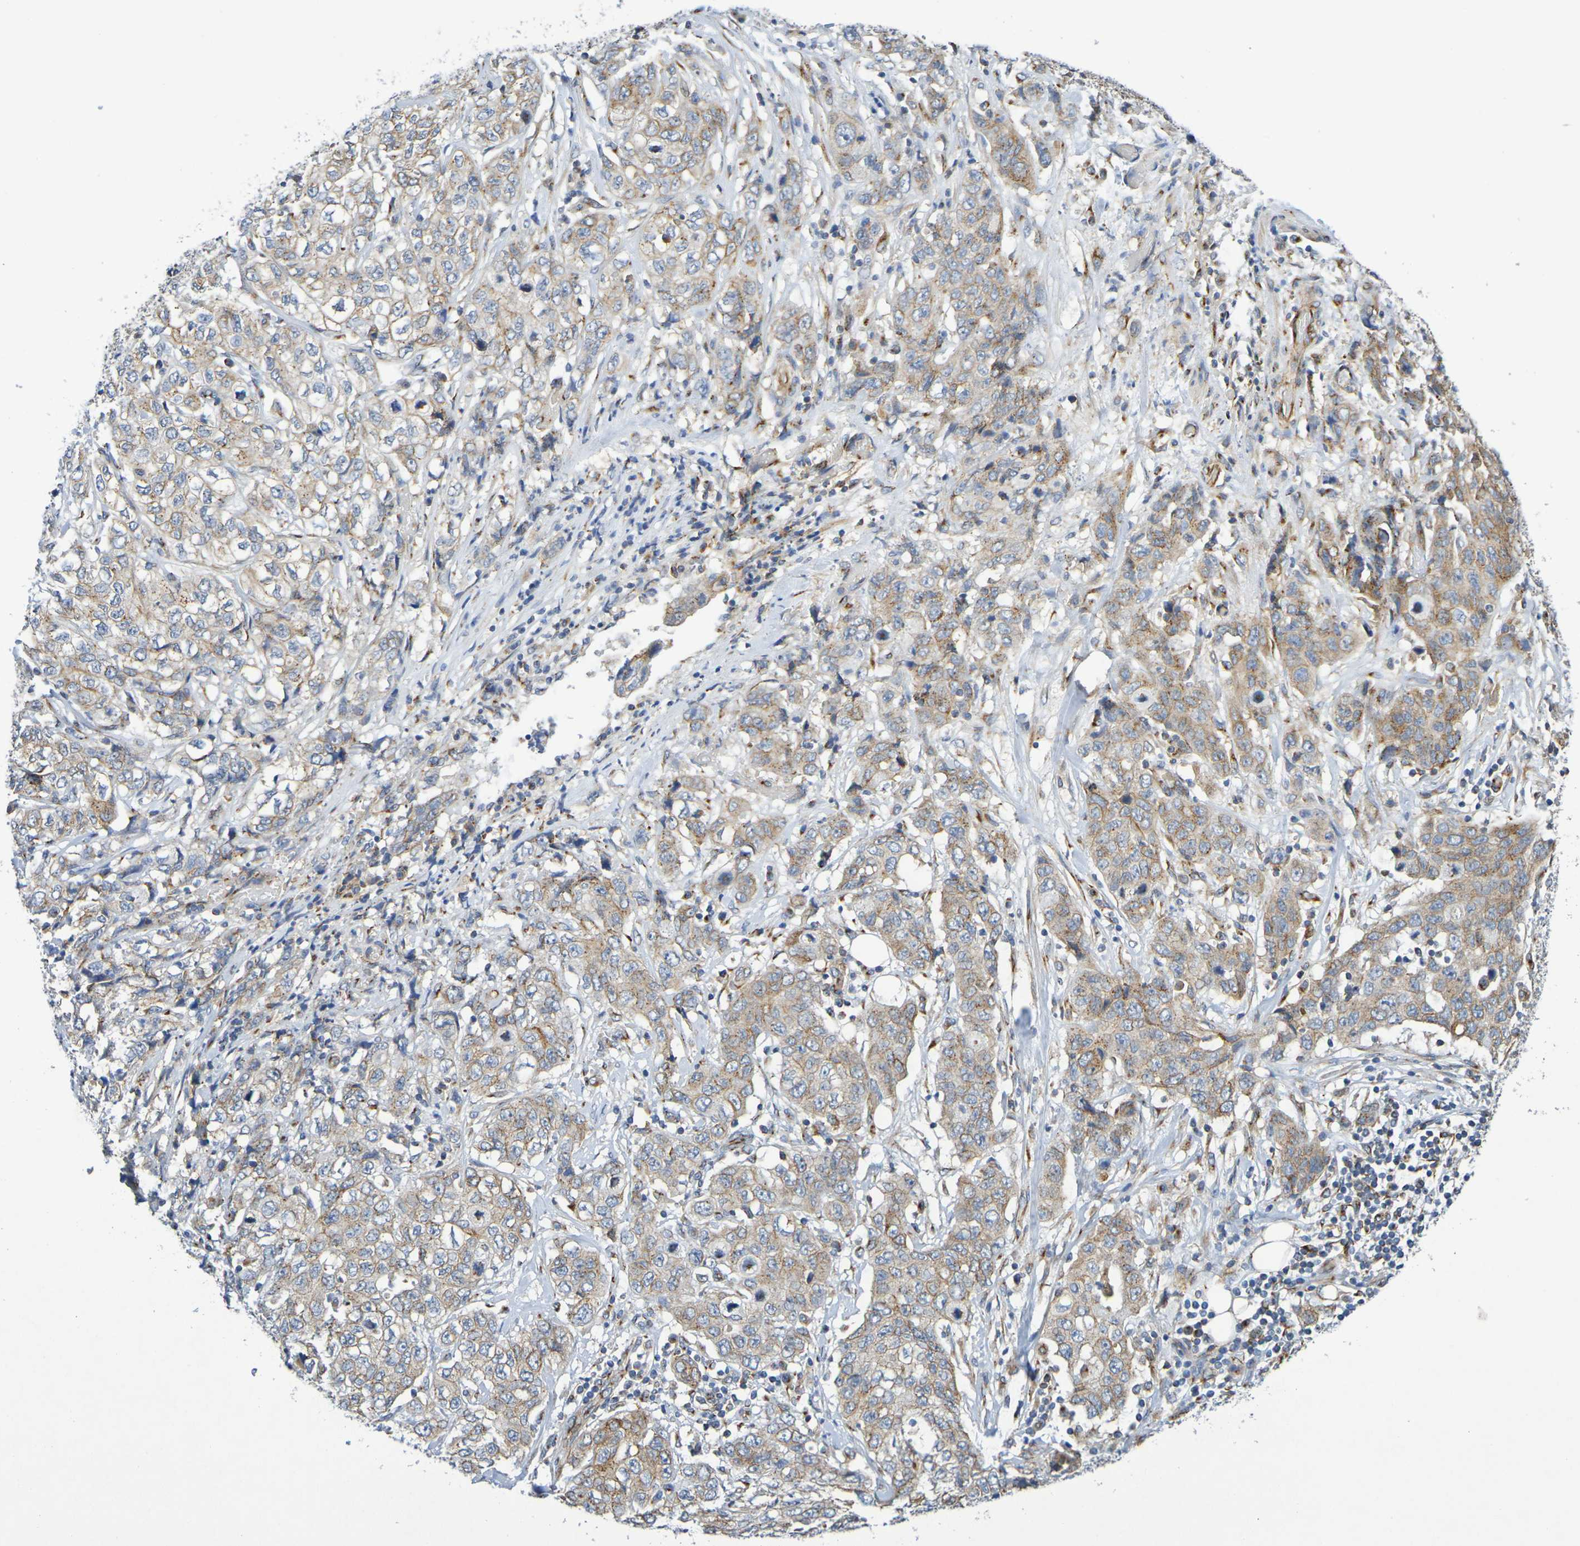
{"staining": {"intensity": "weak", "quantity": "25%-75%", "location": "cytoplasmic/membranous"}, "tissue": "stomach cancer", "cell_type": "Tumor cells", "image_type": "cancer", "snomed": [{"axis": "morphology", "description": "Adenocarcinoma, NOS"}, {"axis": "topography", "description": "Stomach"}], "caption": "The immunohistochemical stain highlights weak cytoplasmic/membranous staining in tumor cells of stomach adenocarcinoma tissue. Using DAB (3,3'-diaminobenzidine) (brown) and hematoxylin (blue) stains, captured at high magnification using brightfield microscopy.", "gene": "DCP2", "patient": {"sex": "male", "age": 48}}